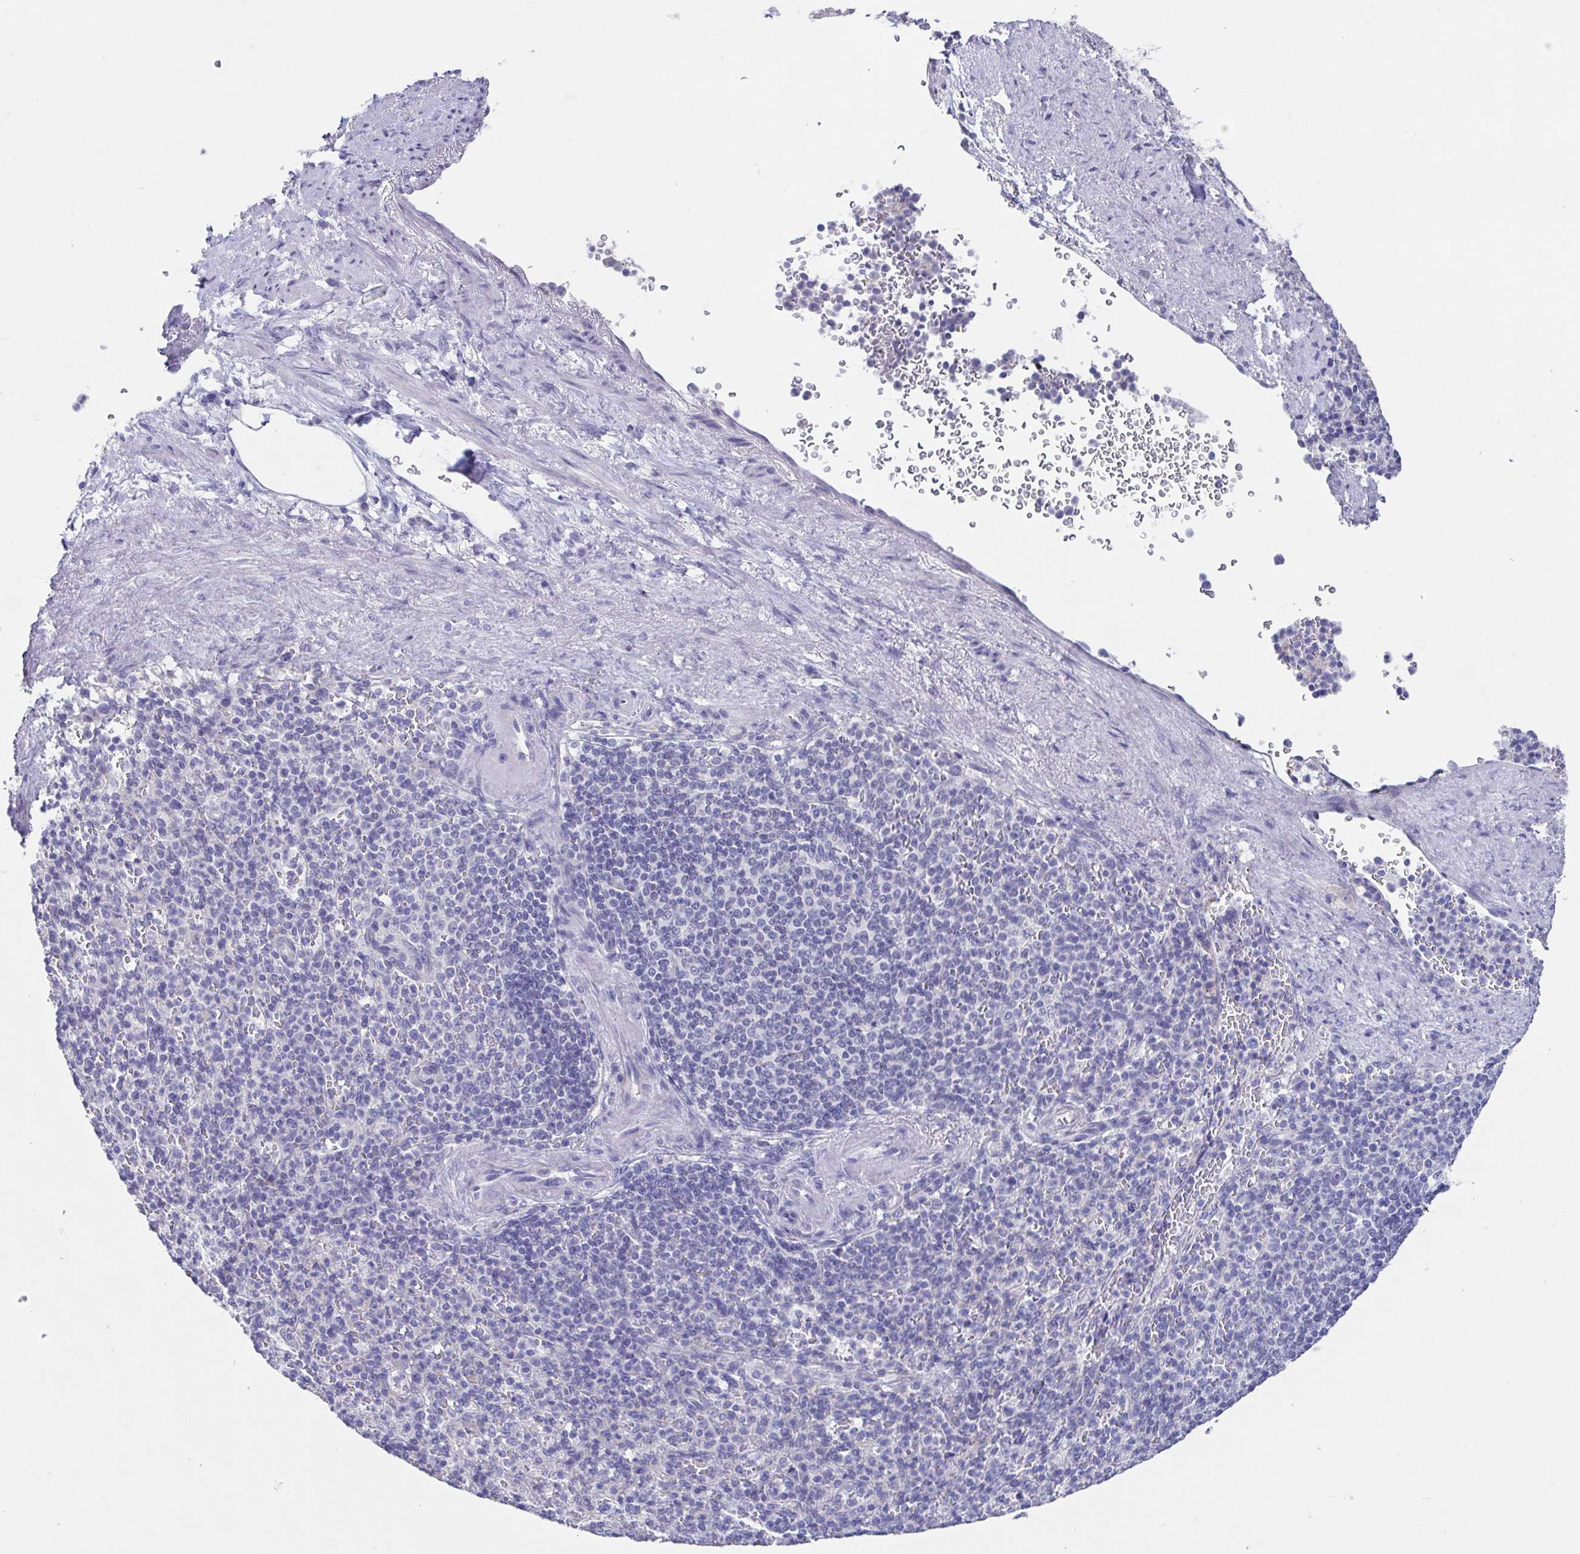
{"staining": {"intensity": "negative", "quantity": "none", "location": "none"}, "tissue": "spleen", "cell_type": "Cells in red pulp", "image_type": "normal", "snomed": [{"axis": "morphology", "description": "Normal tissue, NOS"}, {"axis": "topography", "description": "Spleen"}], "caption": "Human spleen stained for a protein using IHC demonstrates no positivity in cells in red pulp.", "gene": "RDH11", "patient": {"sex": "female", "age": 74}}